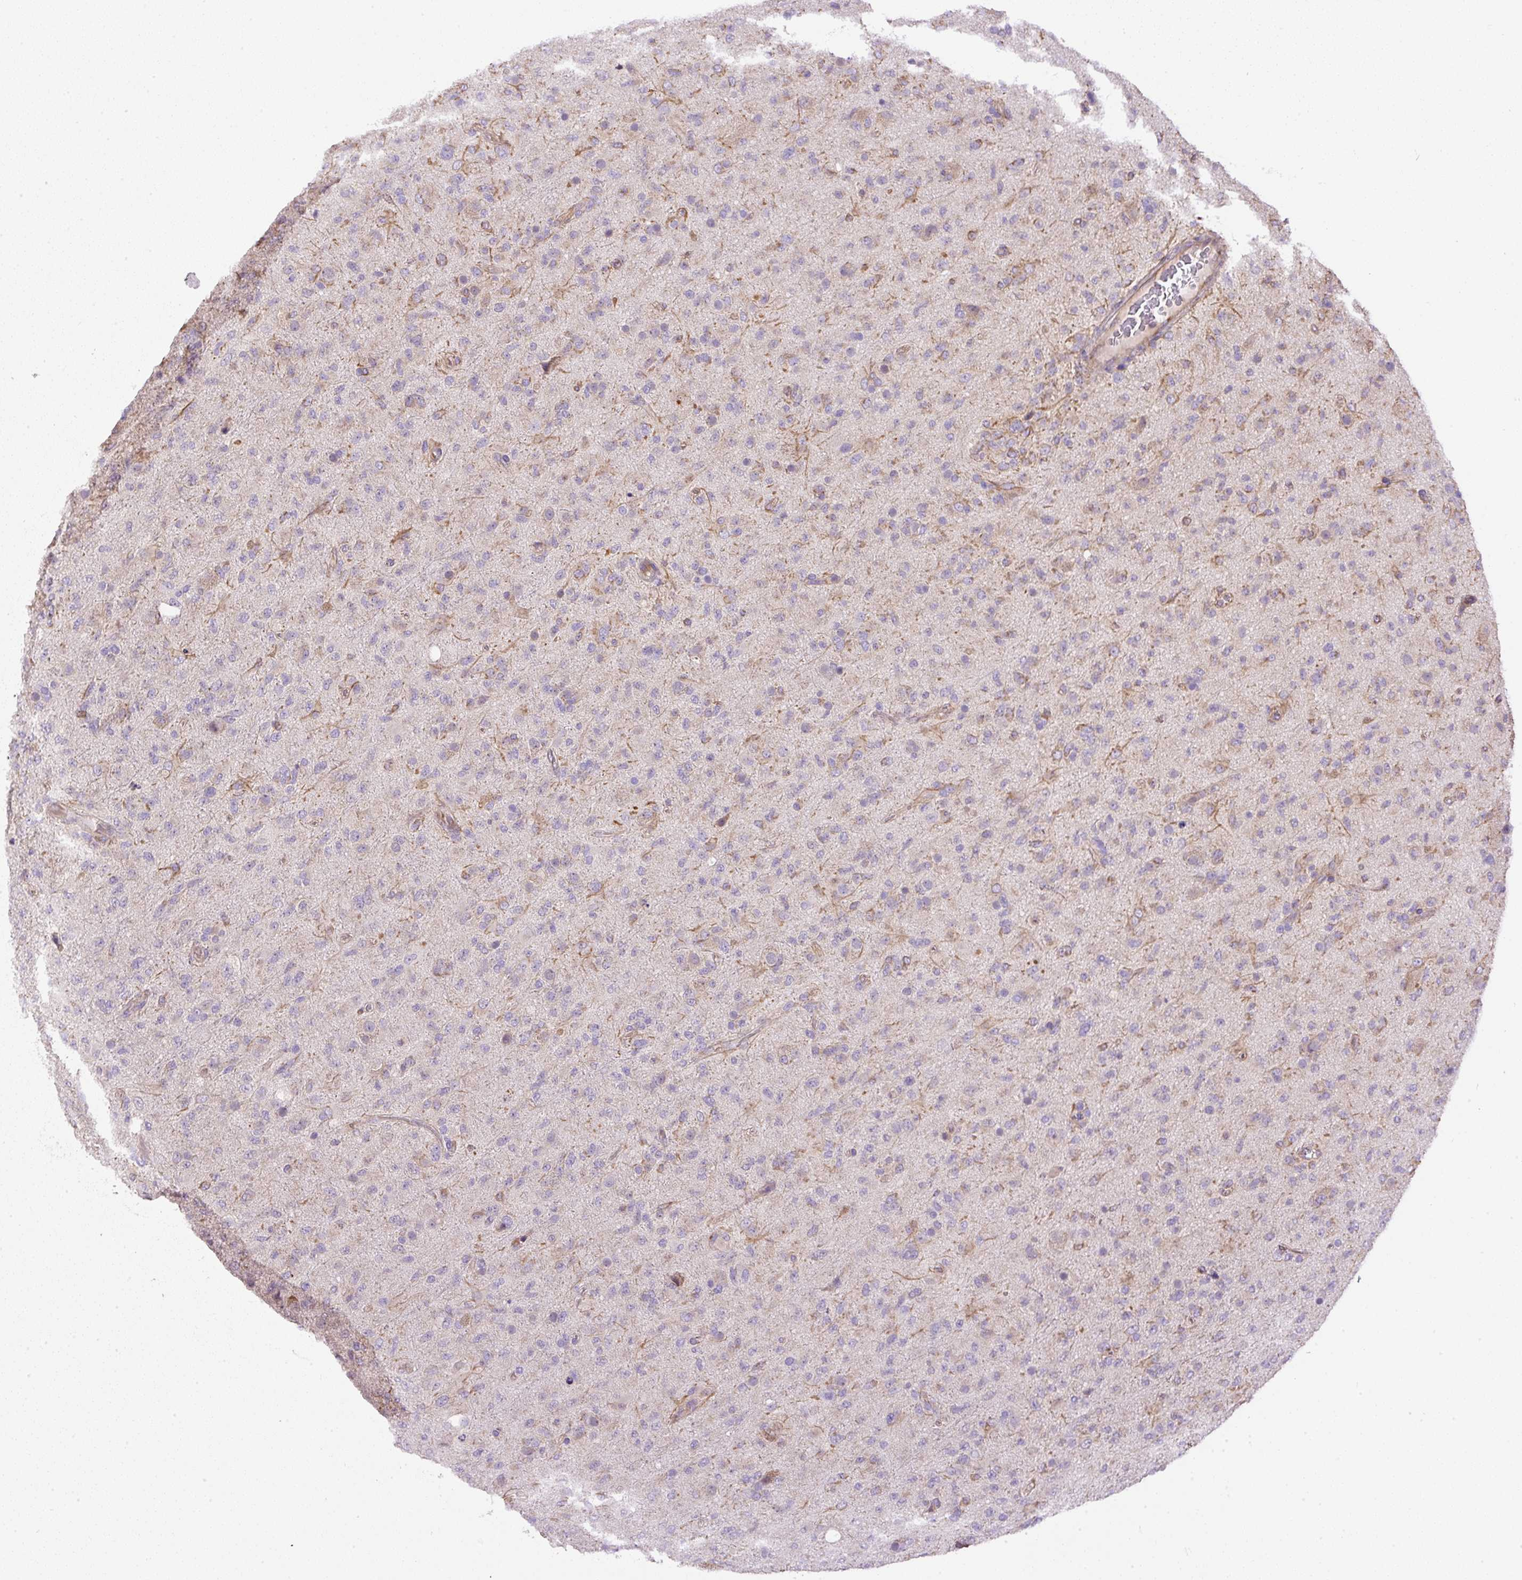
{"staining": {"intensity": "negative", "quantity": "none", "location": "none"}, "tissue": "glioma", "cell_type": "Tumor cells", "image_type": "cancer", "snomed": [{"axis": "morphology", "description": "Glioma, malignant, Low grade"}, {"axis": "topography", "description": "Brain"}], "caption": "An immunohistochemistry photomicrograph of low-grade glioma (malignant) is shown. There is no staining in tumor cells of low-grade glioma (malignant). The staining was performed using DAB to visualize the protein expression in brown, while the nuclei were stained in blue with hematoxylin (Magnification: 20x).", "gene": "DAPK1", "patient": {"sex": "male", "age": 65}}